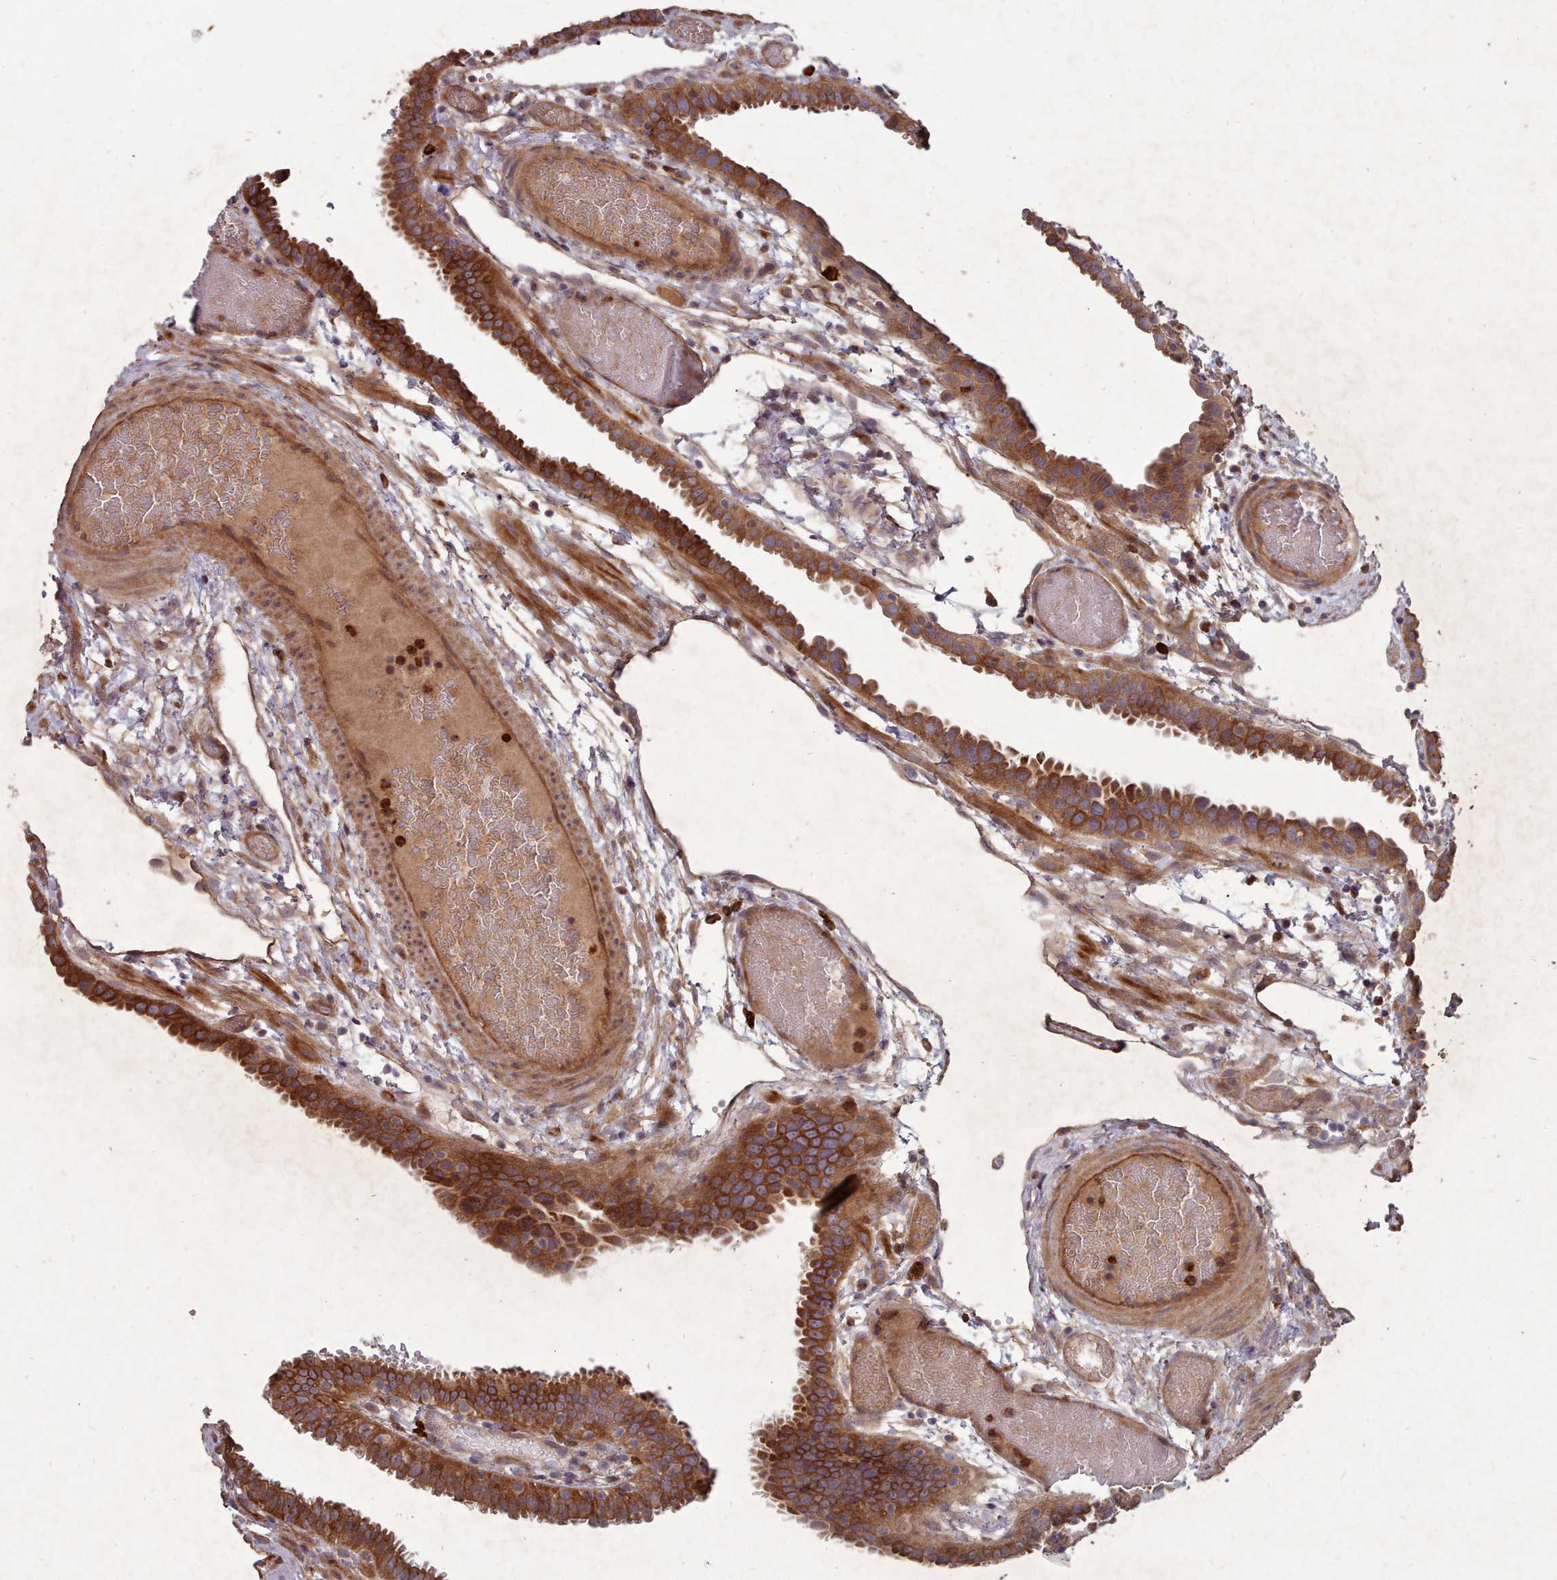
{"staining": {"intensity": "strong", "quantity": ">75%", "location": "cytoplasmic/membranous"}, "tissue": "fallopian tube", "cell_type": "Glandular cells", "image_type": "normal", "snomed": [{"axis": "morphology", "description": "Normal tissue, NOS"}, {"axis": "topography", "description": "Fallopian tube"}], "caption": "This micrograph reveals immunohistochemistry staining of normal fallopian tube, with high strong cytoplasmic/membranous positivity in about >75% of glandular cells.", "gene": "THSD7B", "patient": {"sex": "female", "age": 37}}